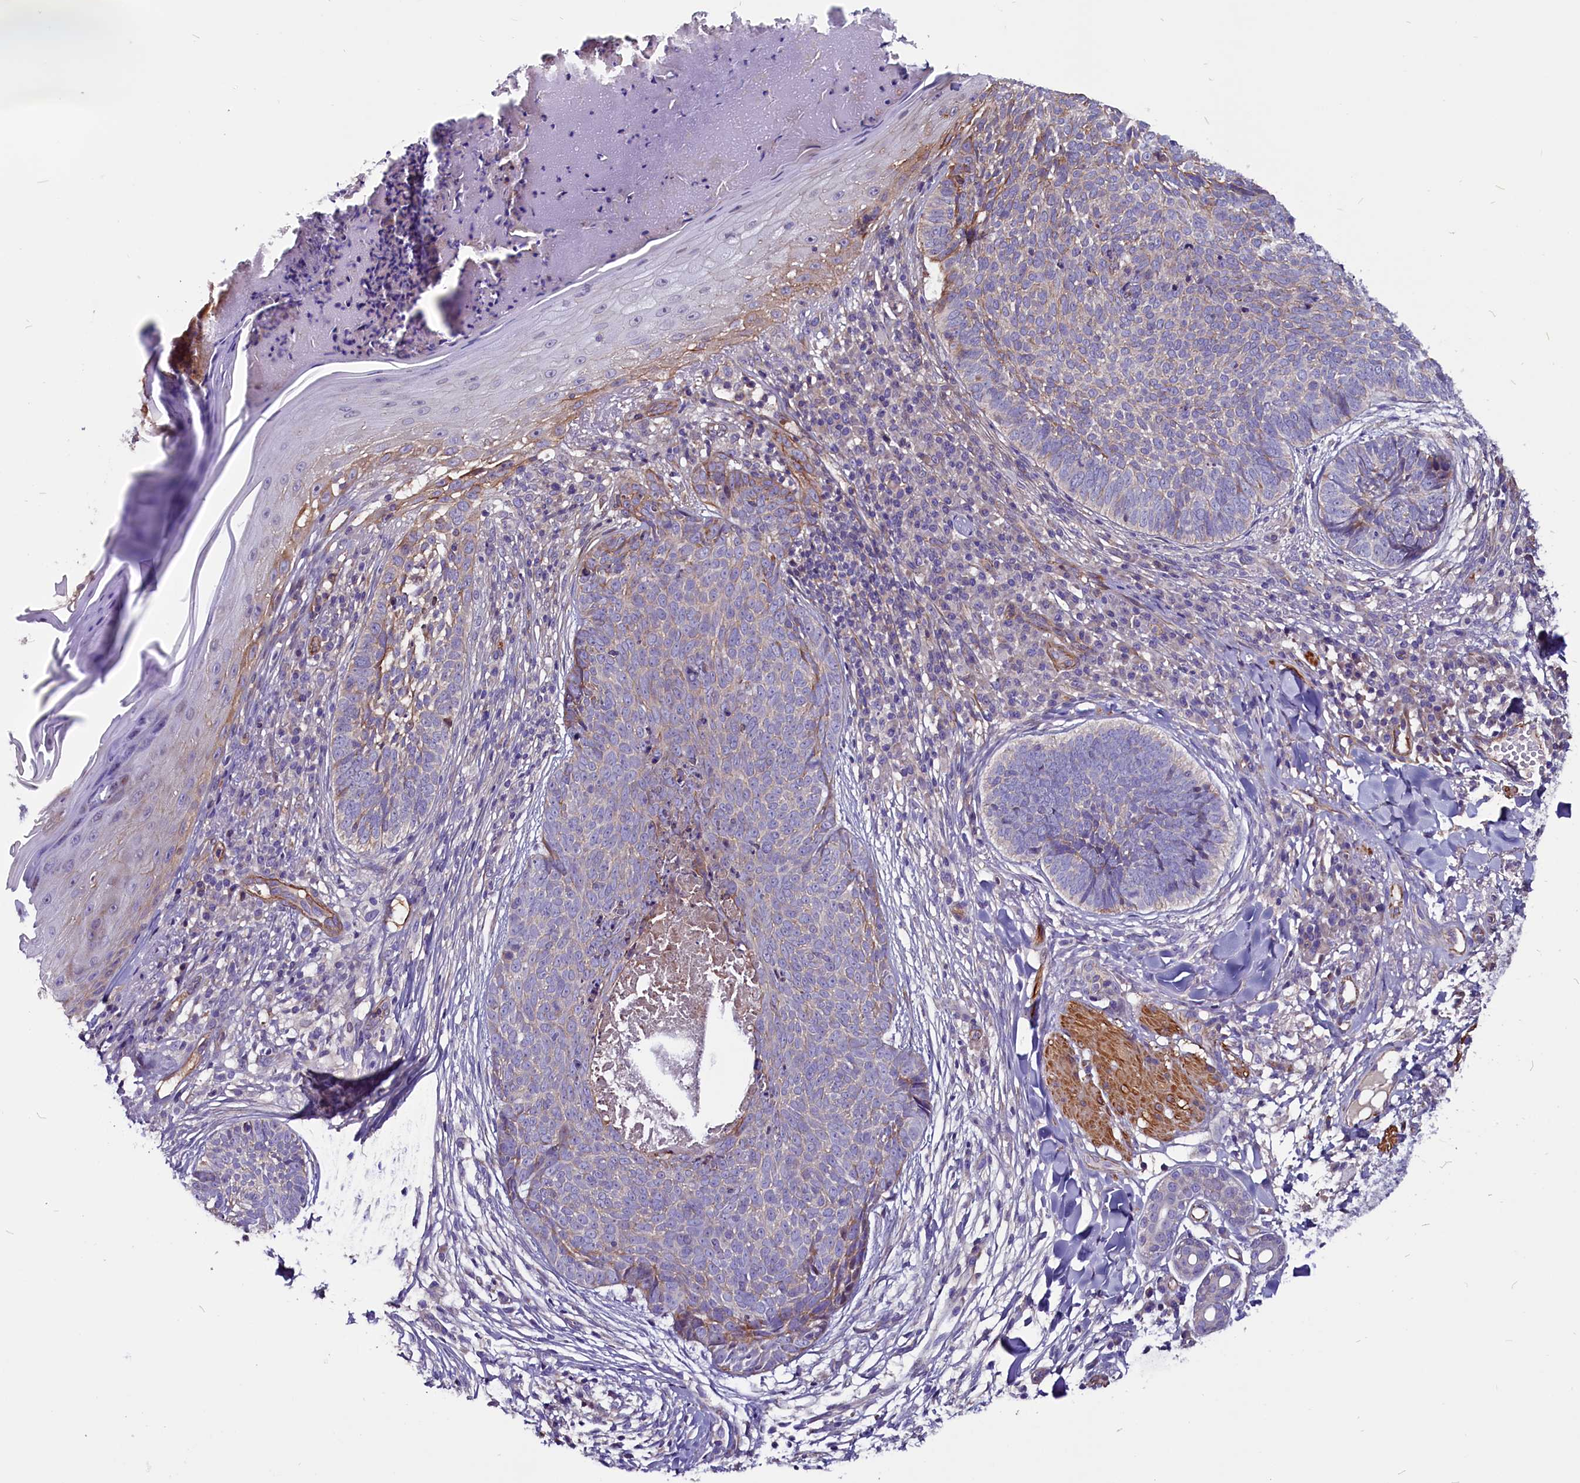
{"staining": {"intensity": "weak", "quantity": "<25%", "location": "cytoplasmic/membranous"}, "tissue": "skin cancer", "cell_type": "Tumor cells", "image_type": "cancer", "snomed": [{"axis": "morphology", "description": "Basal cell carcinoma"}, {"axis": "topography", "description": "Skin"}], "caption": "This is an IHC photomicrograph of human basal cell carcinoma (skin). There is no staining in tumor cells.", "gene": "ZNF749", "patient": {"sex": "female", "age": 61}}